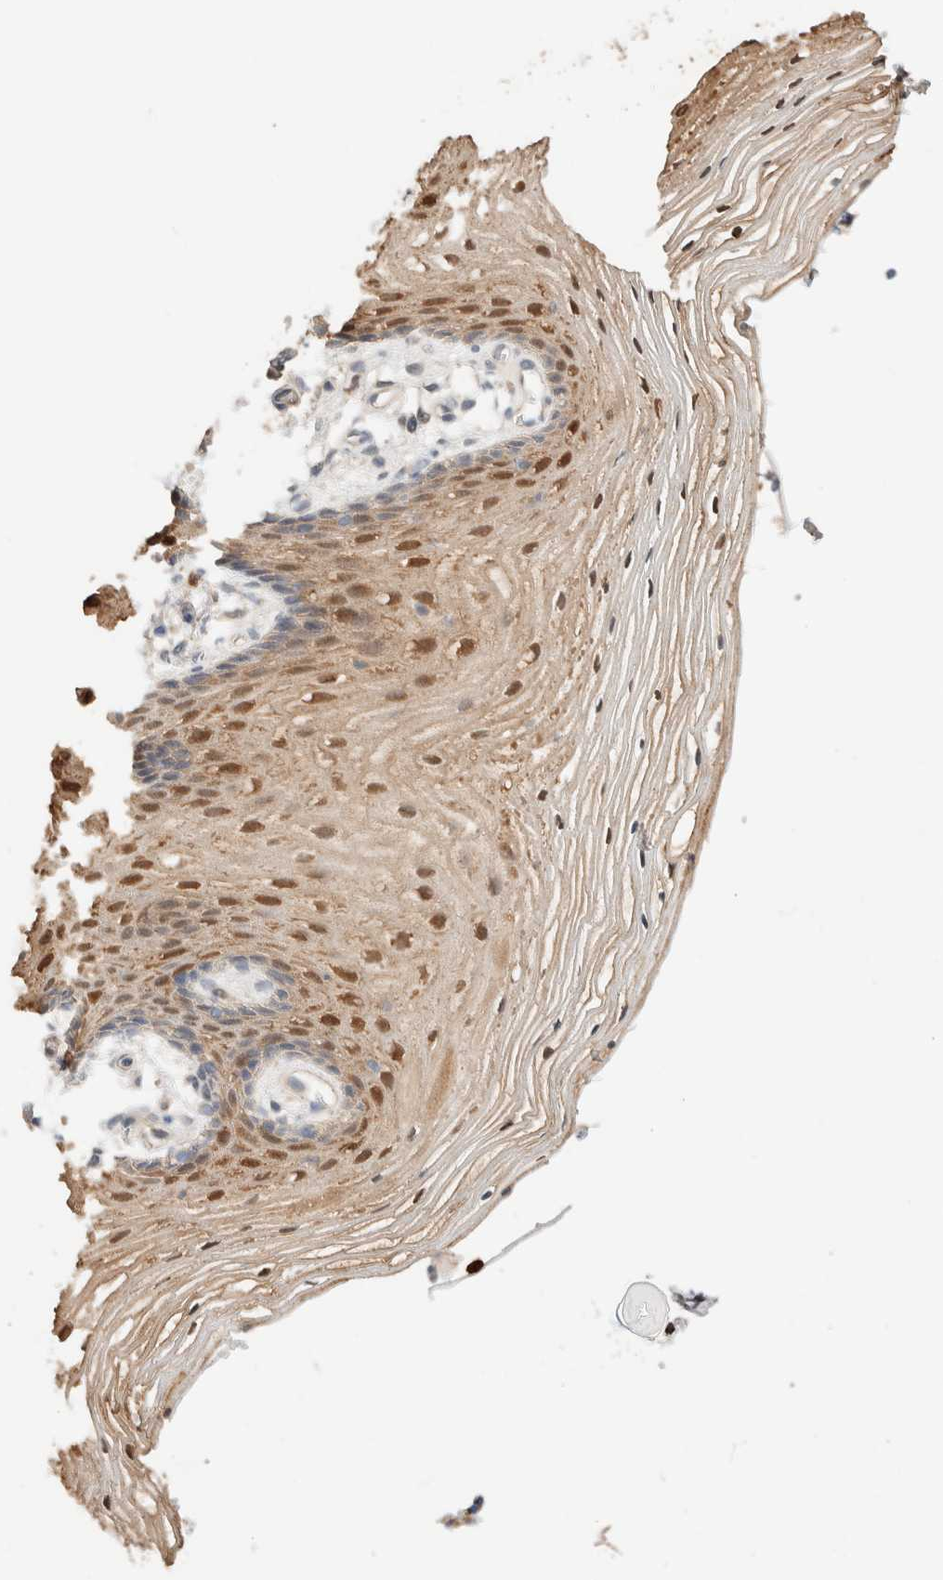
{"staining": {"intensity": "strong", "quantity": "25%-75%", "location": "cytoplasmic/membranous,nuclear"}, "tissue": "vagina", "cell_type": "Squamous epithelial cells", "image_type": "normal", "snomed": [{"axis": "morphology", "description": "Normal tissue, NOS"}, {"axis": "topography", "description": "Vagina"}], "caption": "A high-resolution photomicrograph shows IHC staining of normal vagina, which reveals strong cytoplasmic/membranous,nuclear positivity in approximately 25%-75% of squamous epithelial cells.", "gene": "SETD4", "patient": {"sex": "female", "age": 60}}